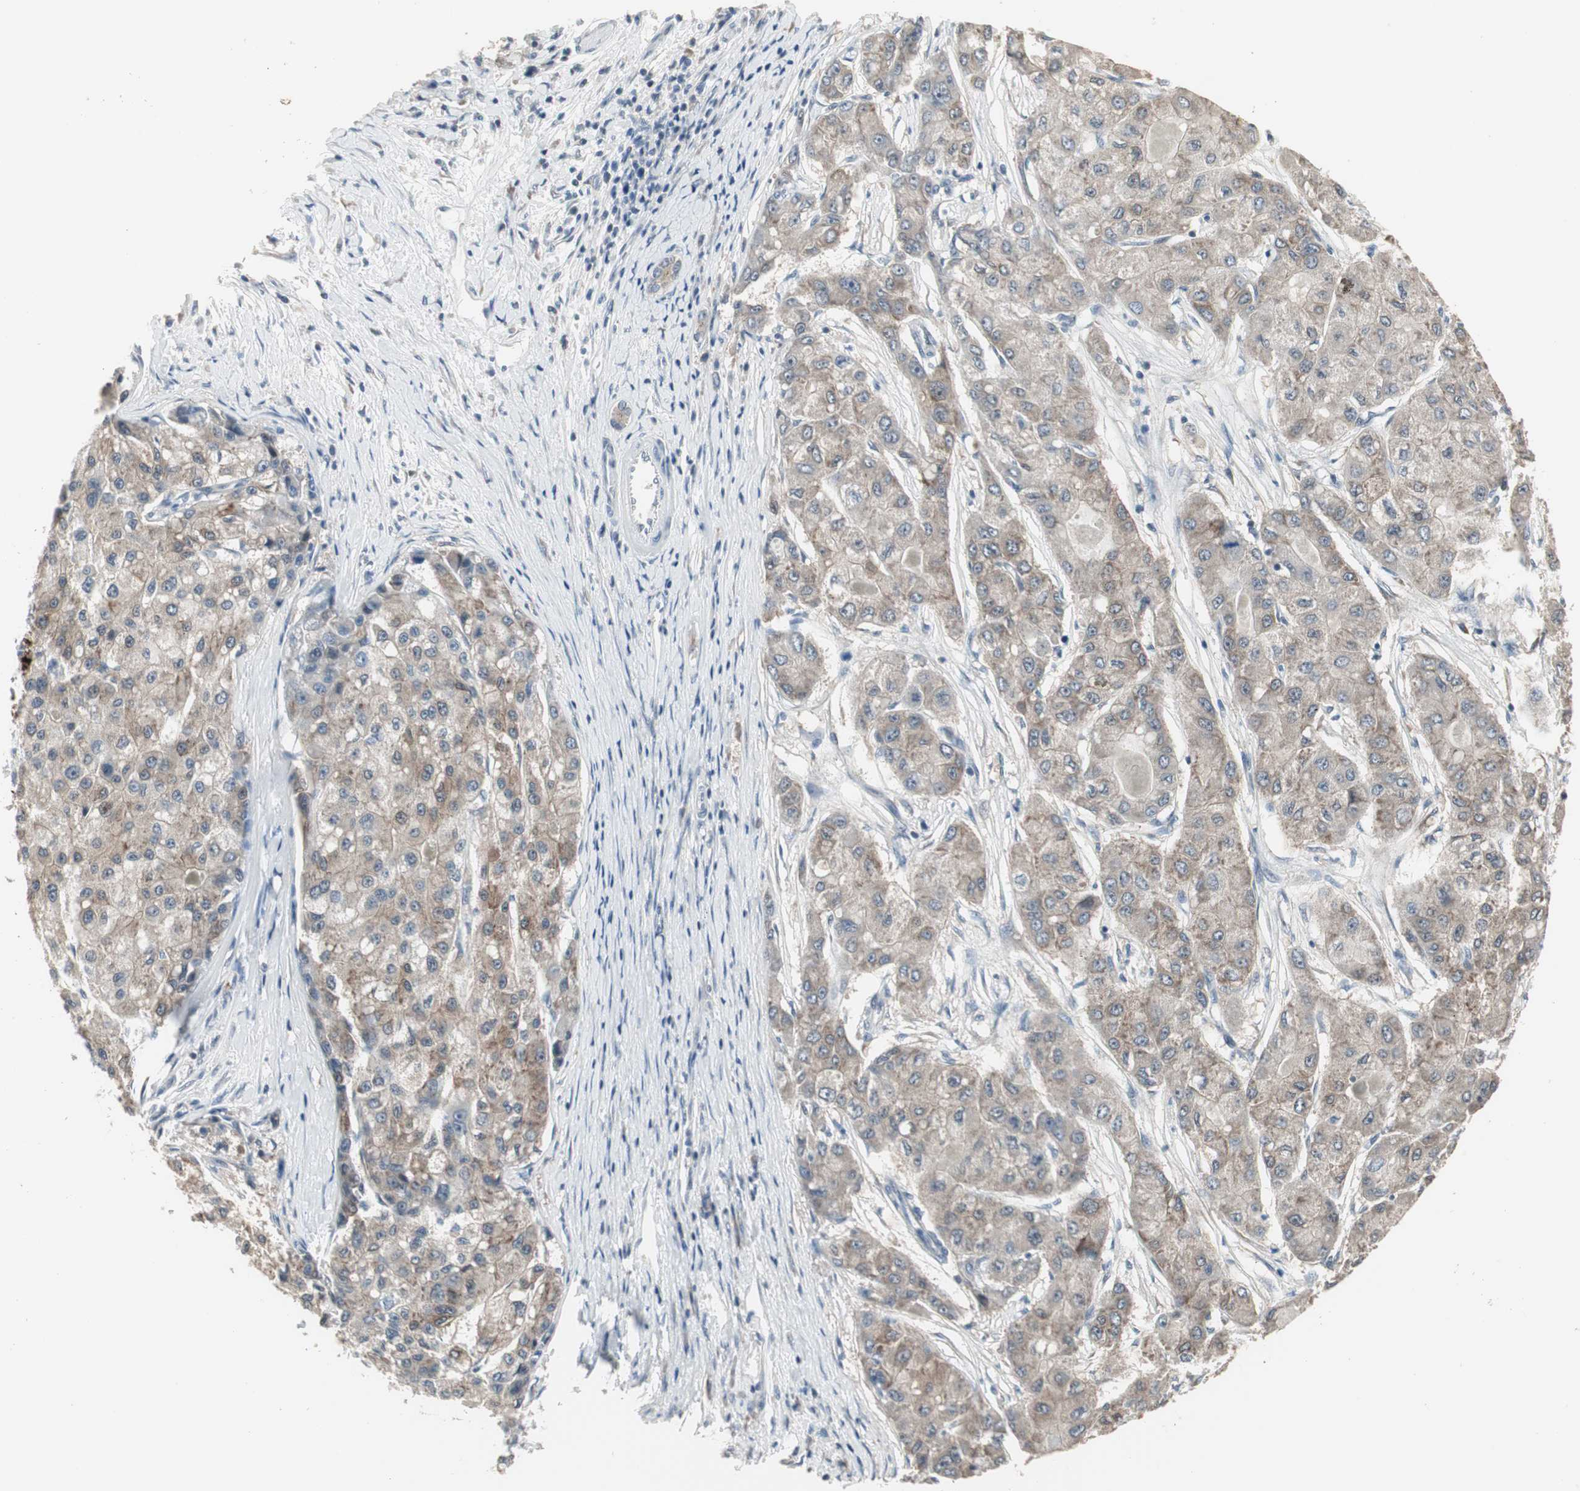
{"staining": {"intensity": "moderate", "quantity": ">75%", "location": "cytoplasmic/membranous"}, "tissue": "liver cancer", "cell_type": "Tumor cells", "image_type": "cancer", "snomed": [{"axis": "morphology", "description": "Carcinoma, Hepatocellular, NOS"}, {"axis": "topography", "description": "Liver"}], "caption": "A high-resolution micrograph shows IHC staining of liver cancer (hepatocellular carcinoma), which shows moderate cytoplasmic/membranous staining in approximately >75% of tumor cells. The protein of interest is stained brown, and the nuclei are stained in blue (DAB (3,3'-diaminobenzidine) IHC with brightfield microscopy, high magnification).", "gene": "PDZK1", "patient": {"sex": "male", "age": 80}}